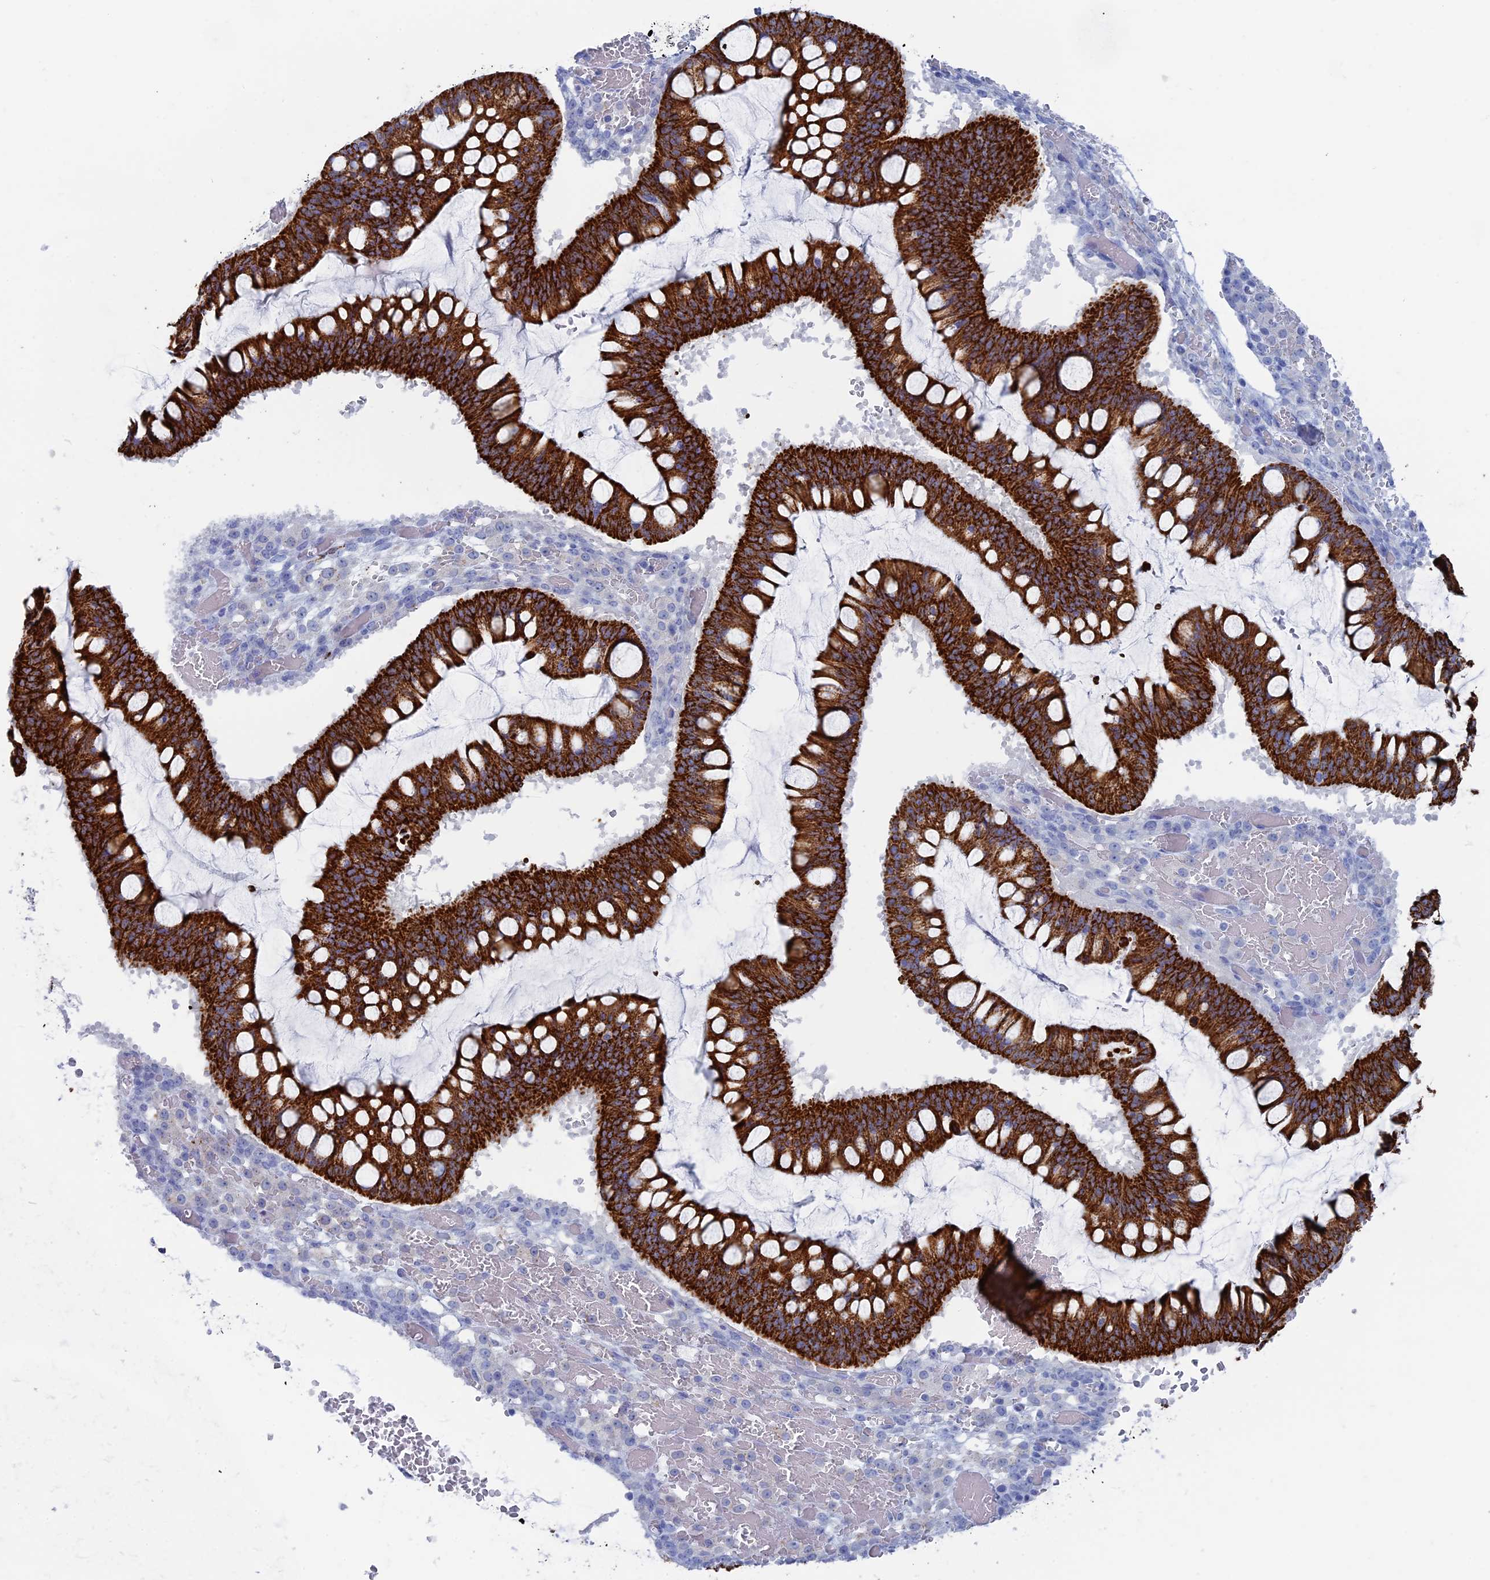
{"staining": {"intensity": "strong", "quantity": ">75%", "location": "cytoplasmic/membranous"}, "tissue": "ovarian cancer", "cell_type": "Tumor cells", "image_type": "cancer", "snomed": [{"axis": "morphology", "description": "Cystadenocarcinoma, mucinous, NOS"}, {"axis": "topography", "description": "Ovary"}], "caption": "Brown immunohistochemical staining in ovarian cancer demonstrates strong cytoplasmic/membranous positivity in about >75% of tumor cells.", "gene": "ALMS1", "patient": {"sex": "female", "age": 73}}